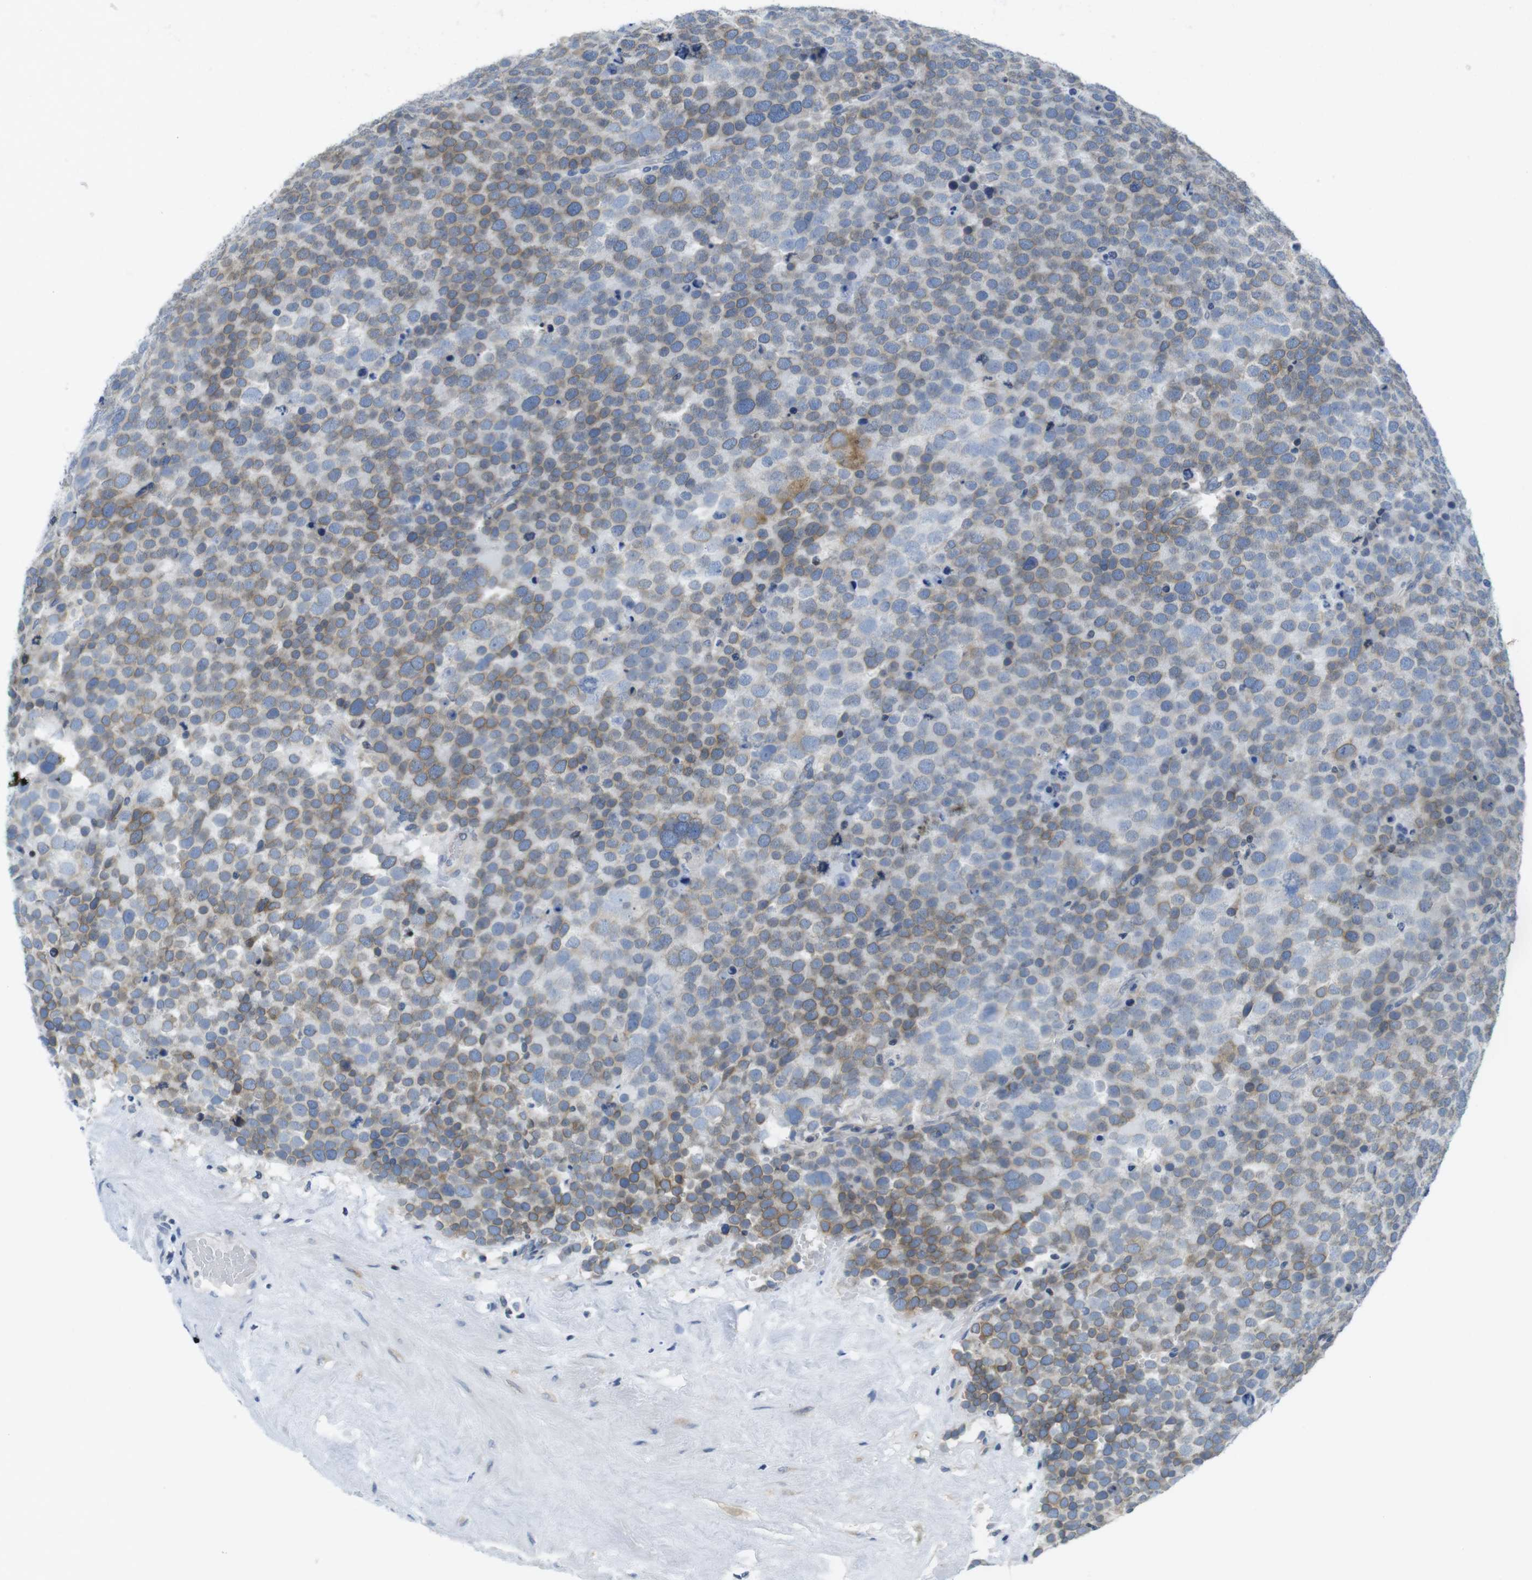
{"staining": {"intensity": "weak", "quantity": "25%-75%", "location": "cytoplasmic/membranous"}, "tissue": "testis cancer", "cell_type": "Tumor cells", "image_type": "cancer", "snomed": [{"axis": "morphology", "description": "Seminoma, NOS"}, {"axis": "topography", "description": "Testis"}], "caption": "Immunohistochemistry (IHC) (DAB (3,3'-diaminobenzidine)) staining of human seminoma (testis) demonstrates weak cytoplasmic/membranous protein staining in about 25%-75% of tumor cells. Nuclei are stained in blue.", "gene": "CLPTM1L", "patient": {"sex": "male", "age": 71}}